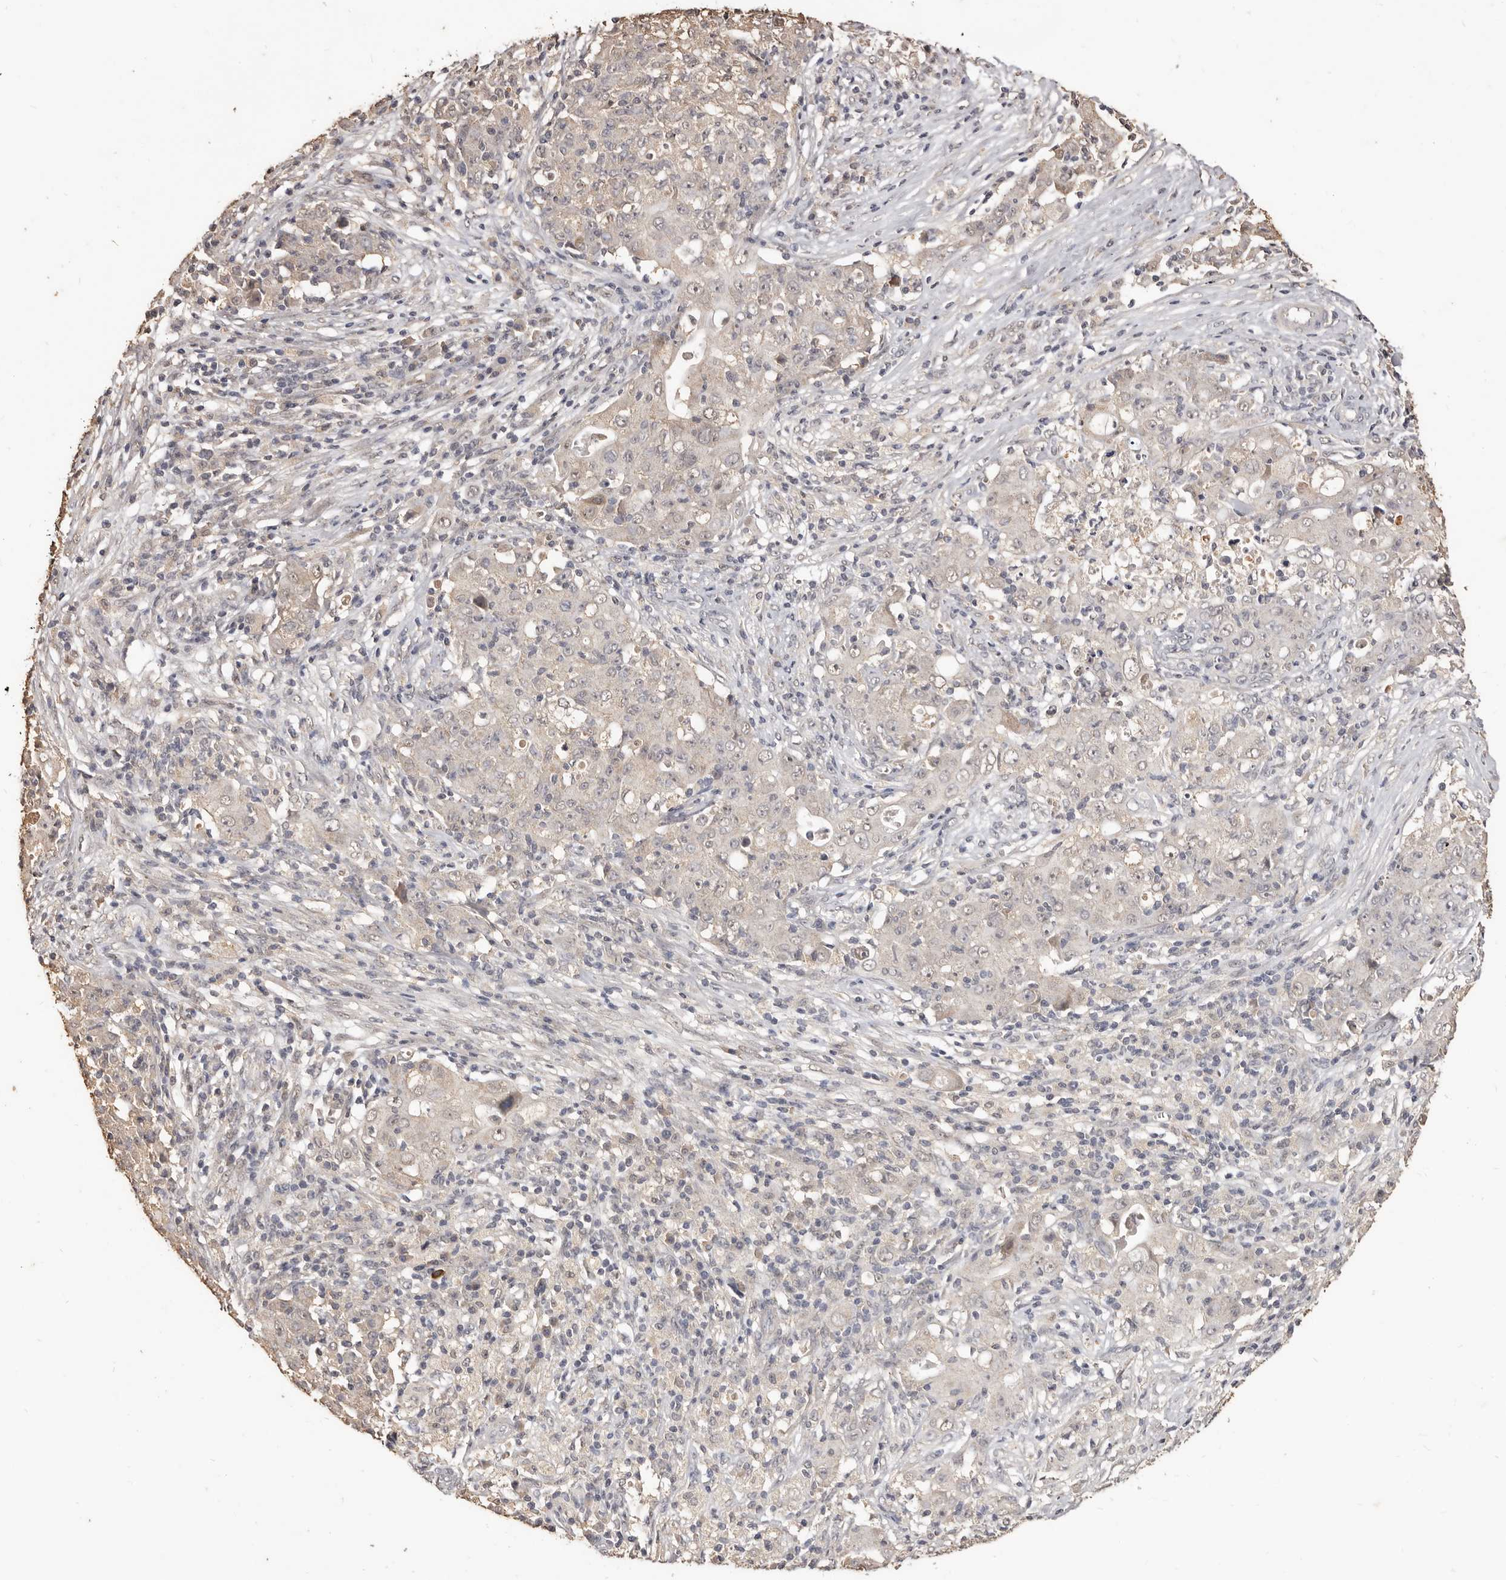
{"staining": {"intensity": "negative", "quantity": "none", "location": "none"}, "tissue": "ovarian cancer", "cell_type": "Tumor cells", "image_type": "cancer", "snomed": [{"axis": "morphology", "description": "Carcinoma, endometroid"}, {"axis": "topography", "description": "Ovary"}], "caption": "The immunohistochemistry photomicrograph has no significant expression in tumor cells of ovarian endometroid carcinoma tissue.", "gene": "INAVA", "patient": {"sex": "female", "age": 42}}